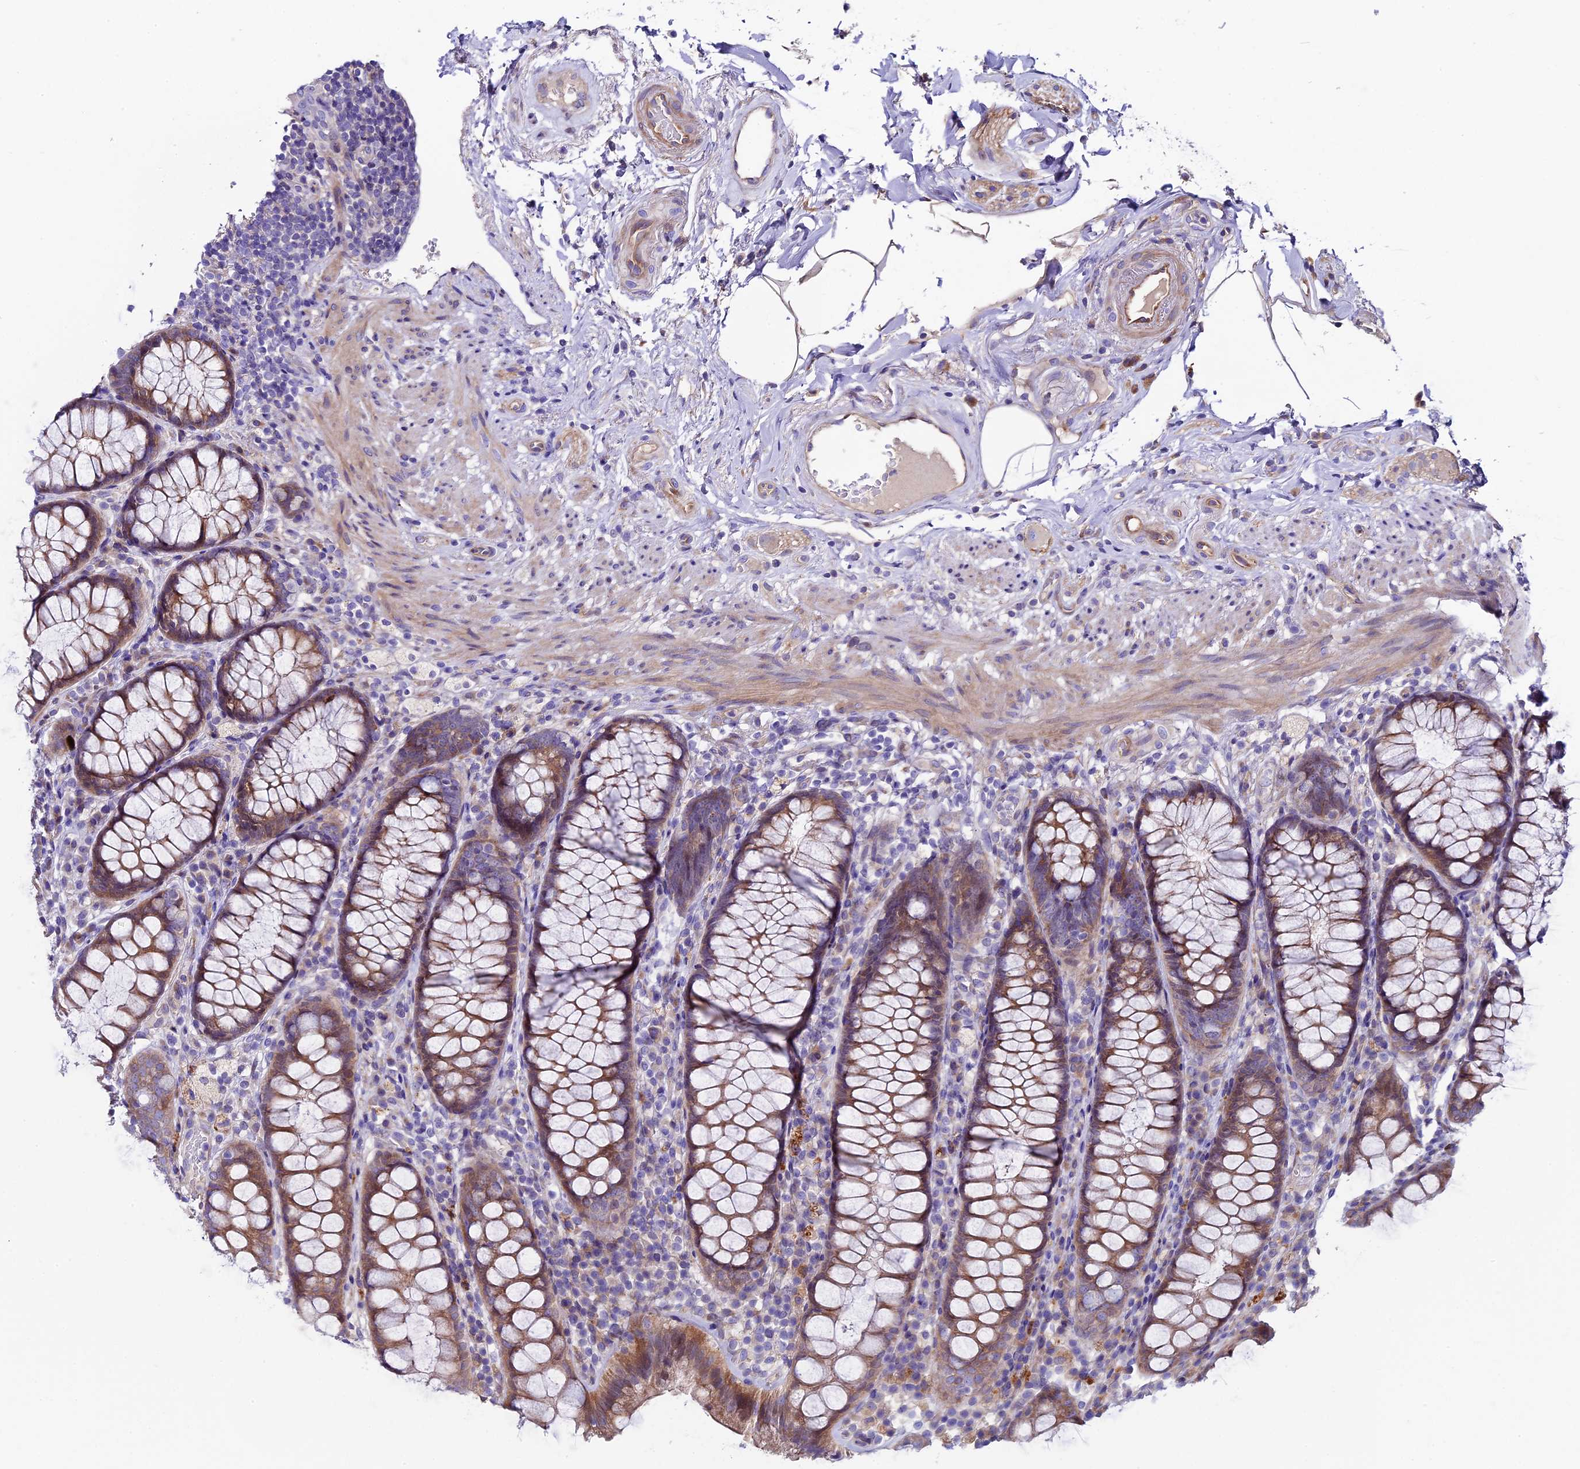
{"staining": {"intensity": "moderate", "quantity": ">75%", "location": "cytoplasmic/membranous"}, "tissue": "rectum", "cell_type": "Glandular cells", "image_type": "normal", "snomed": [{"axis": "morphology", "description": "Normal tissue, NOS"}, {"axis": "topography", "description": "Rectum"}], "caption": "IHC histopathology image of benign human rectum stained for a protein (brown), which reveals medium levels of moderate cytoplasmic/membranous expression in about >75% of glandular cells.", "gene": "PIGU", "patient": {"sex": "male", "age": 83}}